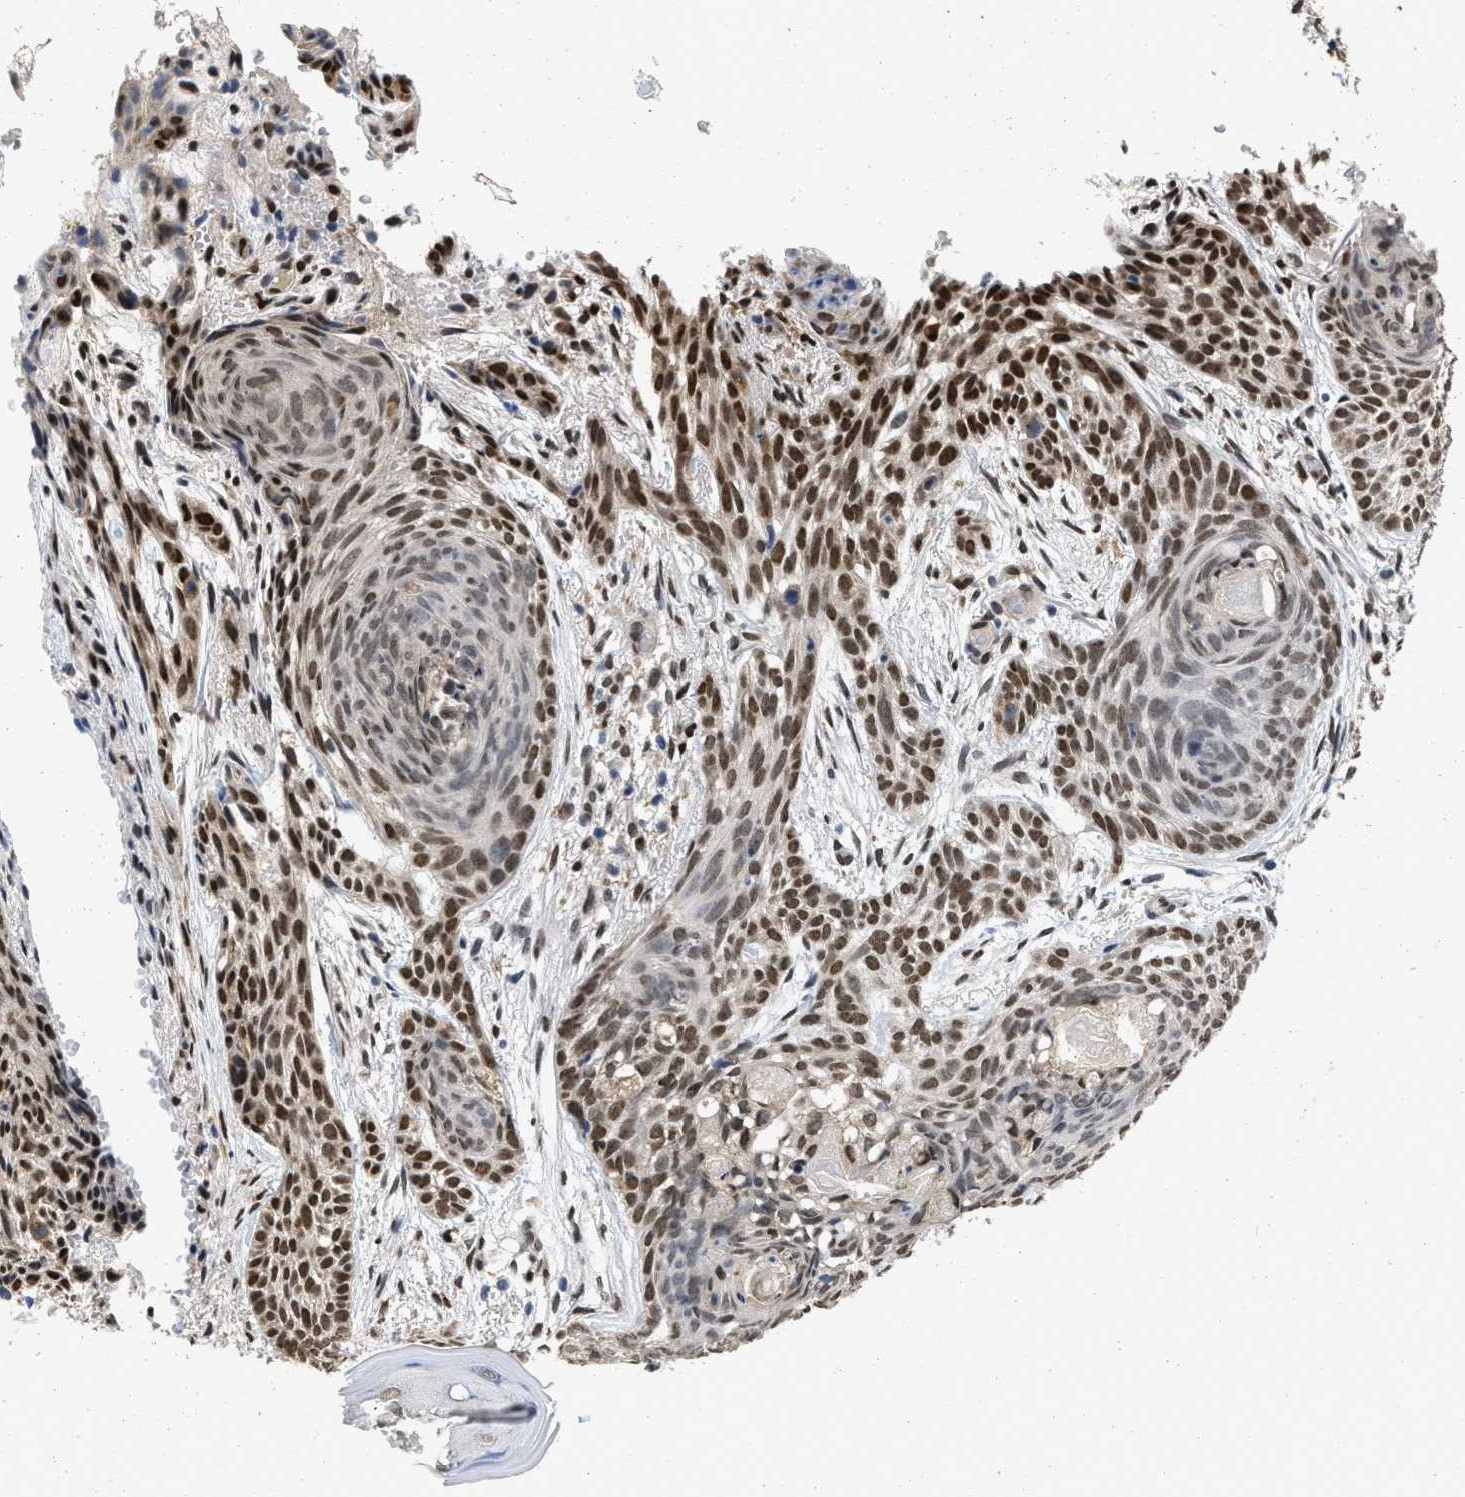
{"staining": {"intensity": "moderate", "quantity": ">75%", "location": "nuclear"}, "tissue": "skin cancer", "cell_type": "Tumor cells", "image_type": "cancer", "snomed": [{"axis": "morphology", "description": "Basal cell carcinoma"}, {"axis": "topography", "description": "Skin"}], "caption": "Skin basal cell carcinoma stained with a protein marker exhibits moderate staining in tumor cells.", "gene": "QKI", "patient": {"sex": "female", "age": 59}}